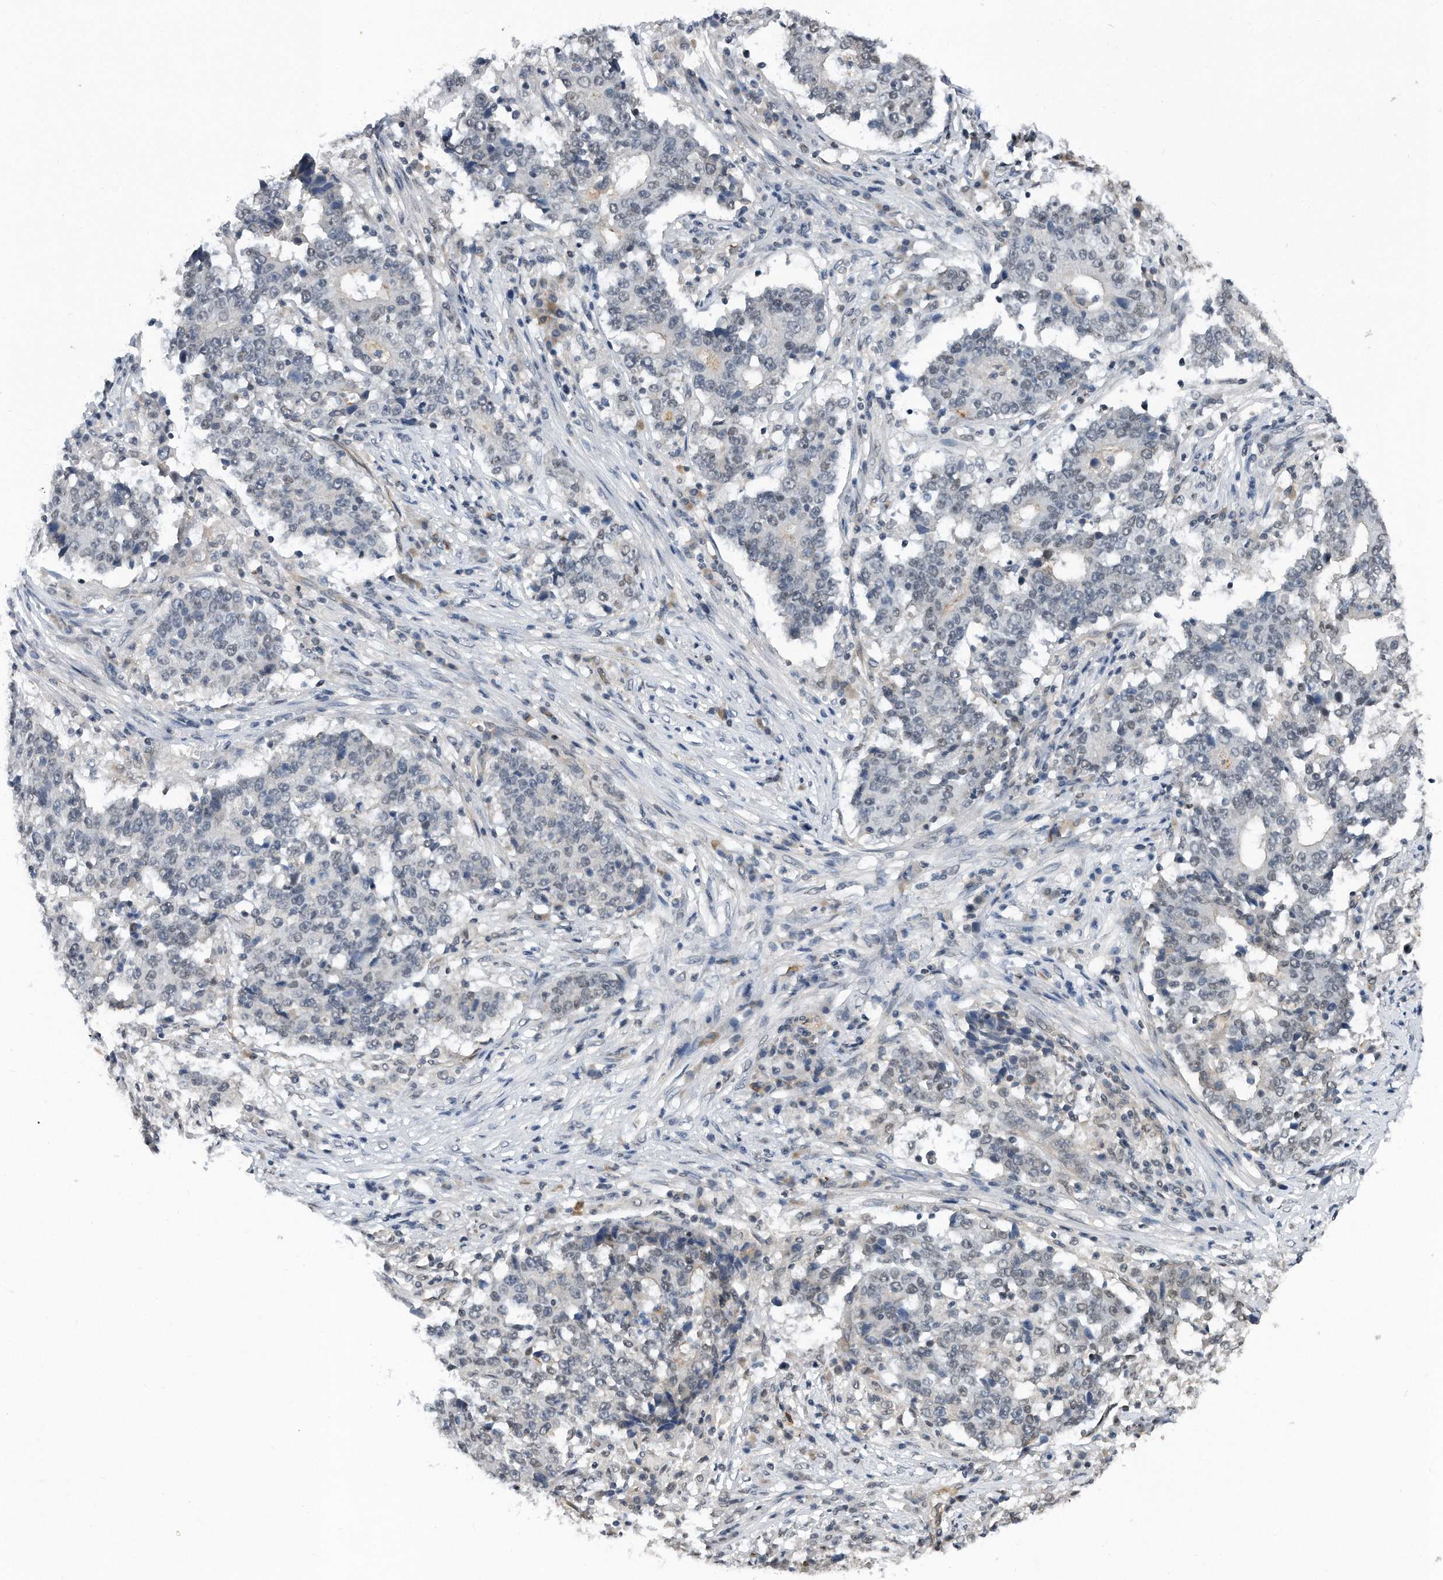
{"staining": {"intensity": "negative", "quantity": "none", "location": "none"}, "tissue": "stomach cancer", "cell_type": "Tumor cells", "image_type": "cancer", "snomed": [{"axis": "morphology", "description": "Adenocarcinoma, NOS"}, {"axis": "topography", "description": "Stomach"}], "caption": "Tumor cells show no significant protein expression in adenocarcinoma (stomach).", "gene": "TP53INP1", "patient": {"sex": "male", "age": 59}}